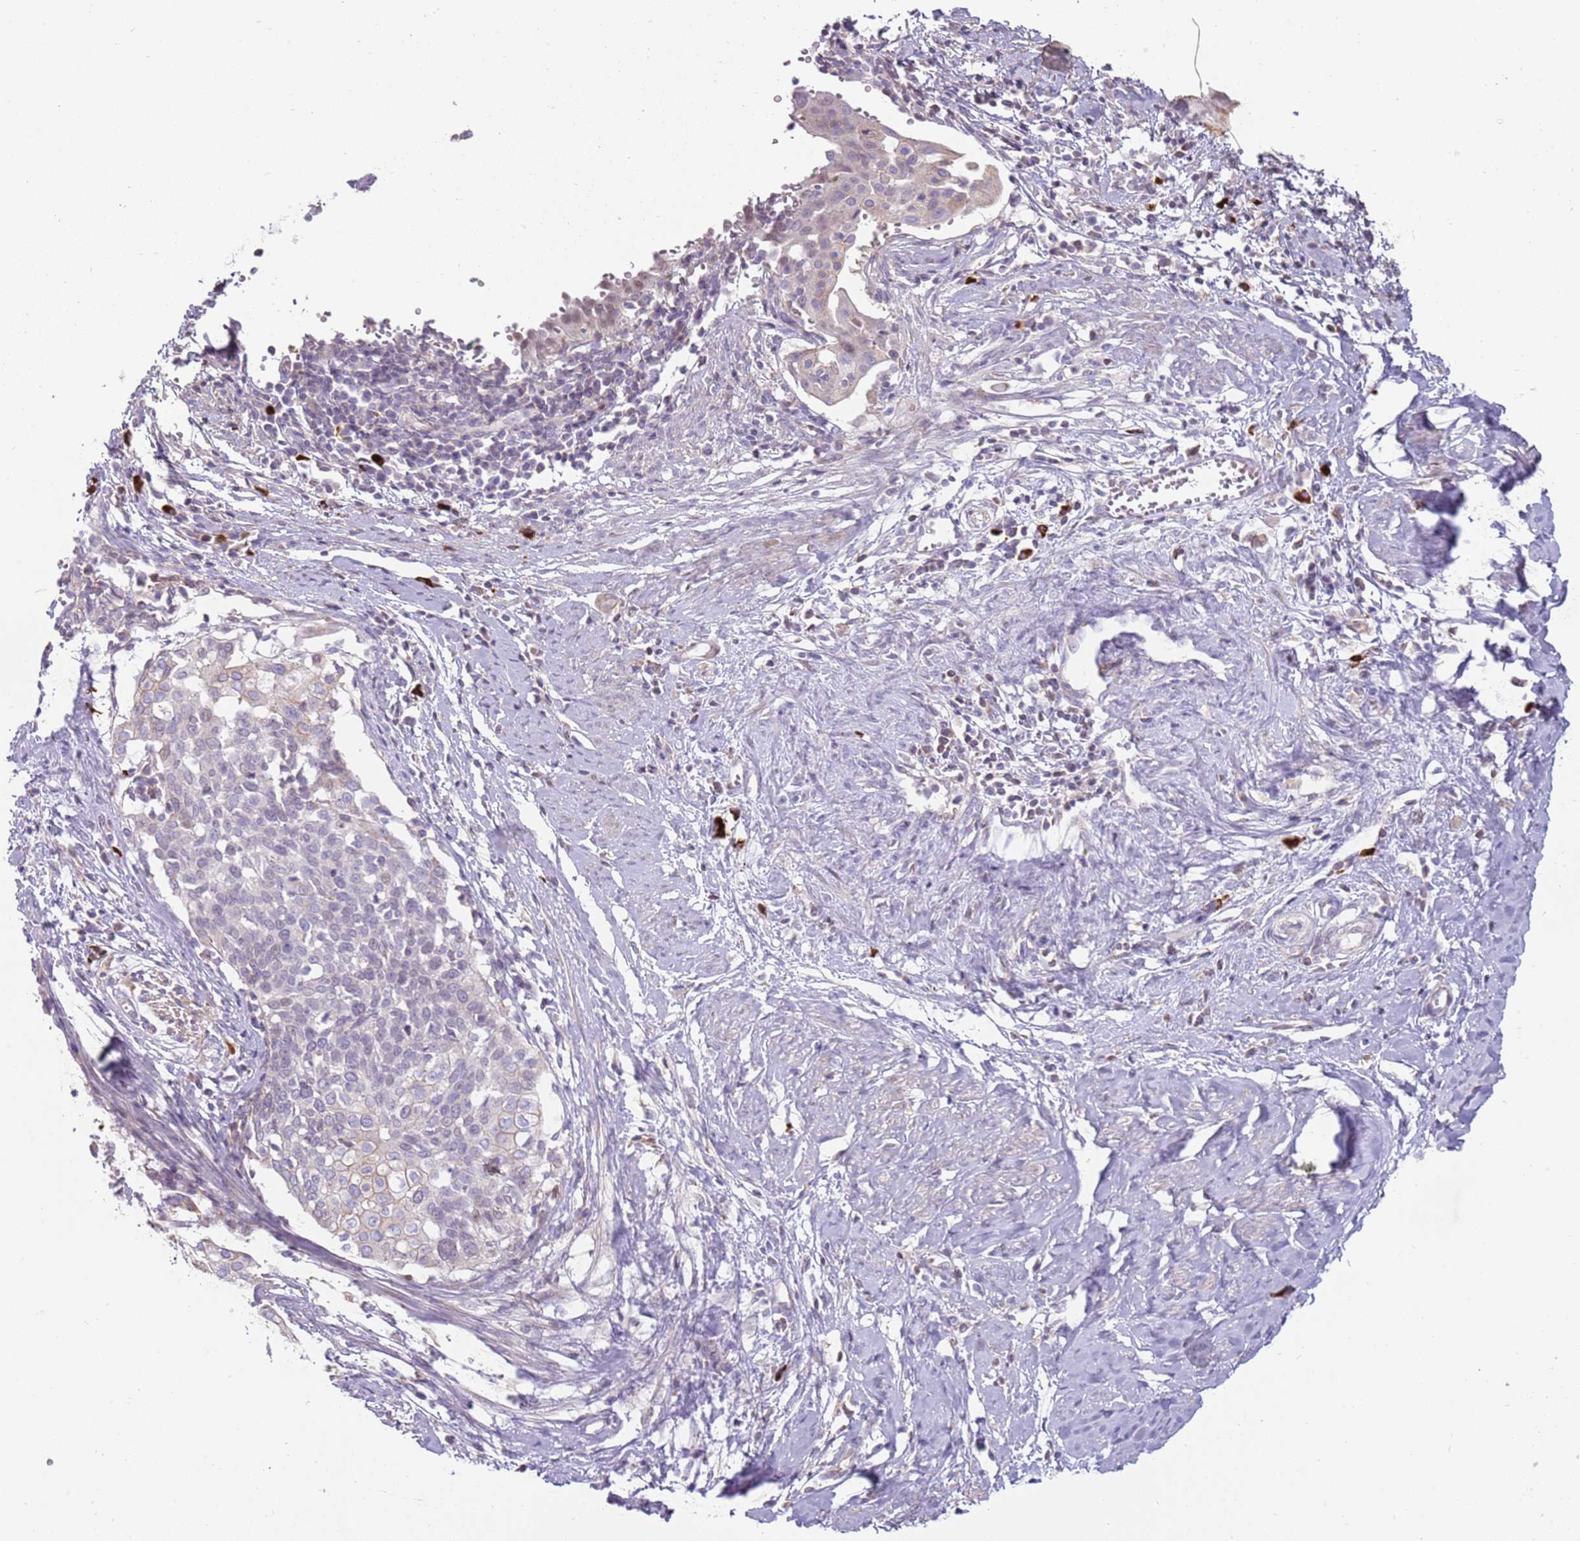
{"staining": {"intensity": "negative", "quantity": "none", "location": "none"}, "tissue": "cervical cancer", "cell_type": "Tumor cells", "image_type": "cancer", "snomed": [{"axis": "morphology", "description": "Squamous cell carcinoma, NOS"}, {"axis": "topography", "description": "Cervix"}], "caption": "High magnification brightfield microscopy of cervical cancer stained with DAB (brown) and counterstained with hematoxylin (blue): tumor cells show no significant staining.", "gene": "MCUB", "patient": {"sex": "female", "age": 44}}